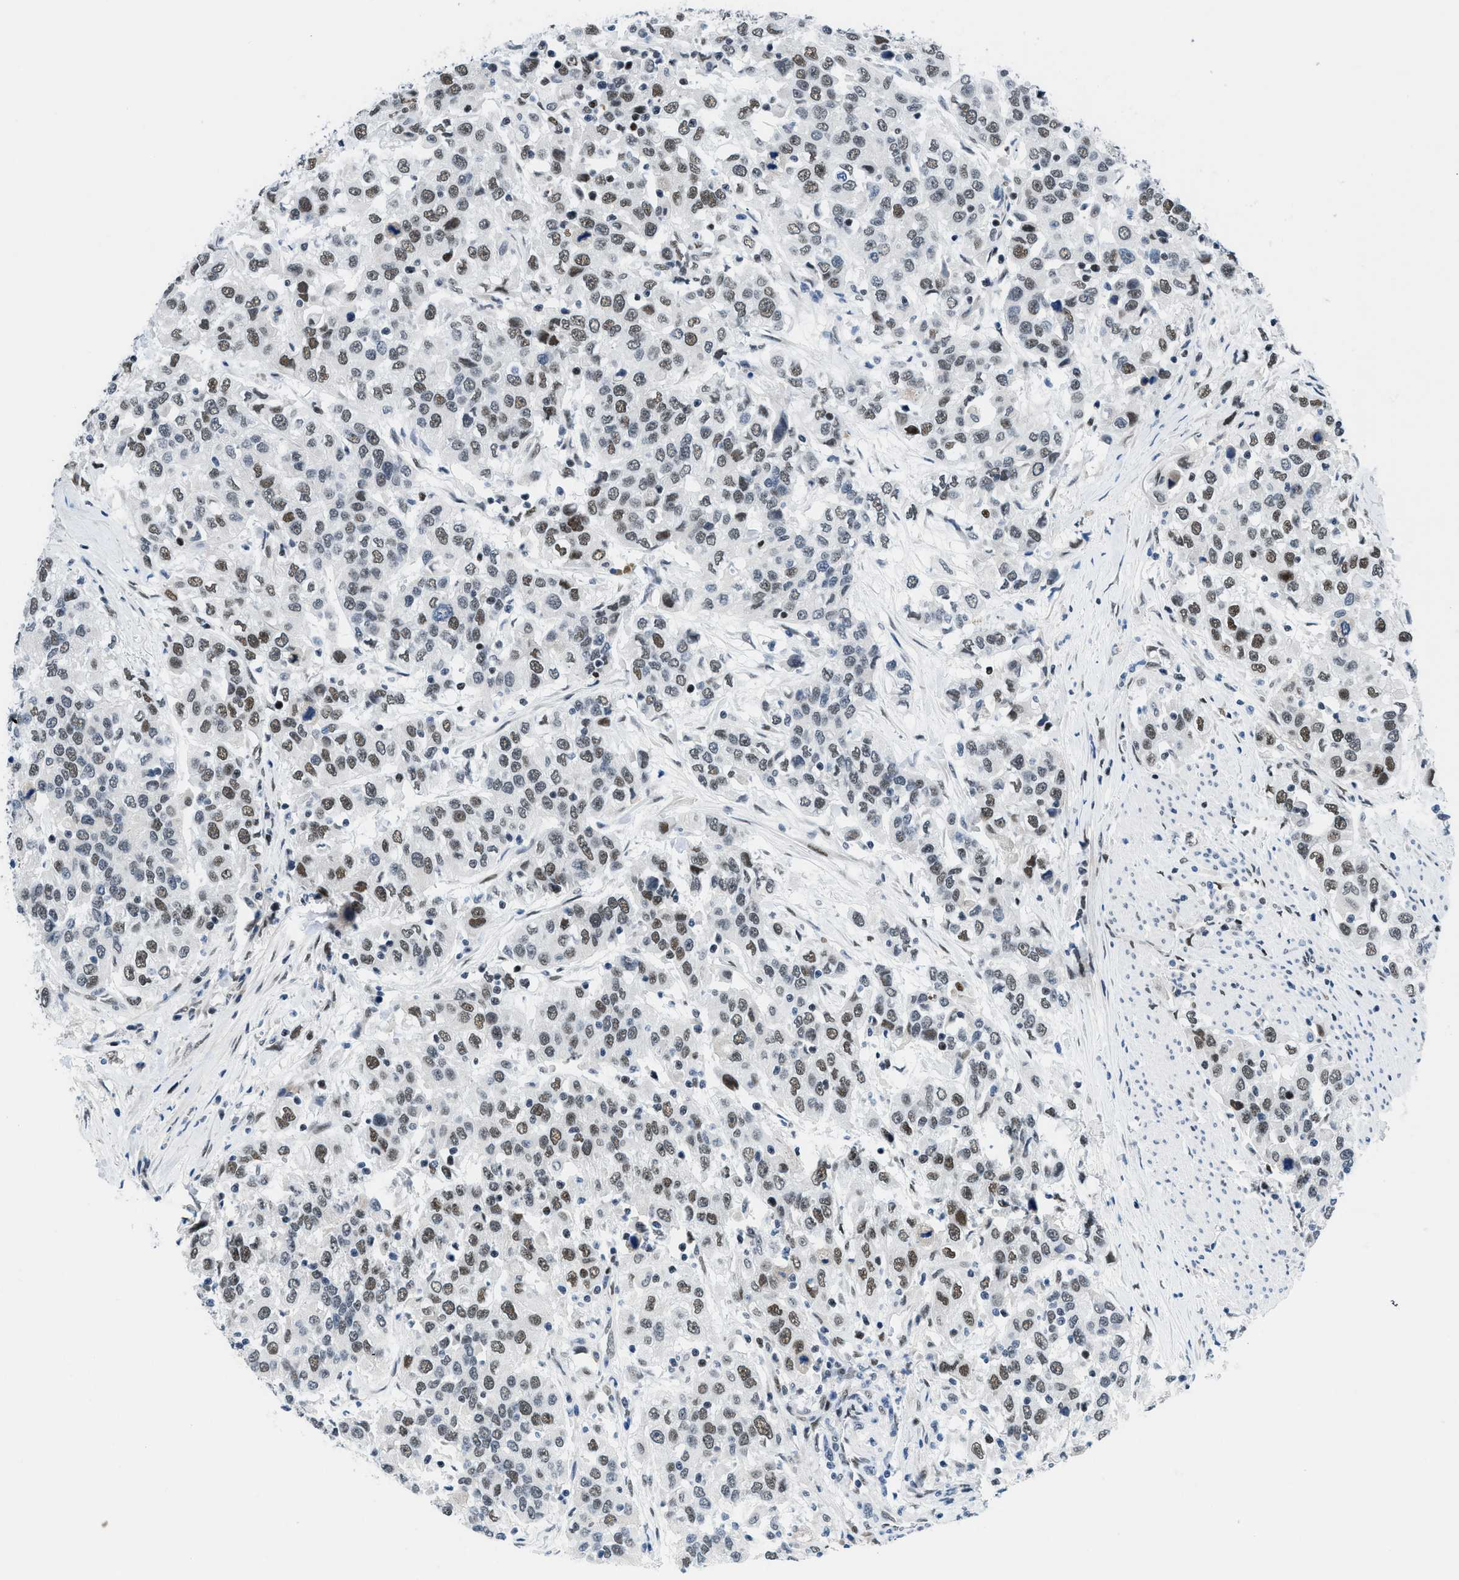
{"staining": {"intensity": "moderate", "quantity": "25%-75%", "location": "nuclear"}, "tissue": "urothelial cancer", "cell_type": "Tumor cells", "image_type": "cancer", "snomed": [{"axis": "morphology", "description": "Urothelial carcinoma, High grade"}, {"axis": "topography", "description": "Urinary bladder"}], "caption": "Immunohistochemical staining of human high-grade urothelial carcinoma displays medium levels of moderate nuclear protein positivity in about 25%-75% of tumor cells.", "gene": "SMARCAD1", "patient": {"sex": "female", "age": 80}}